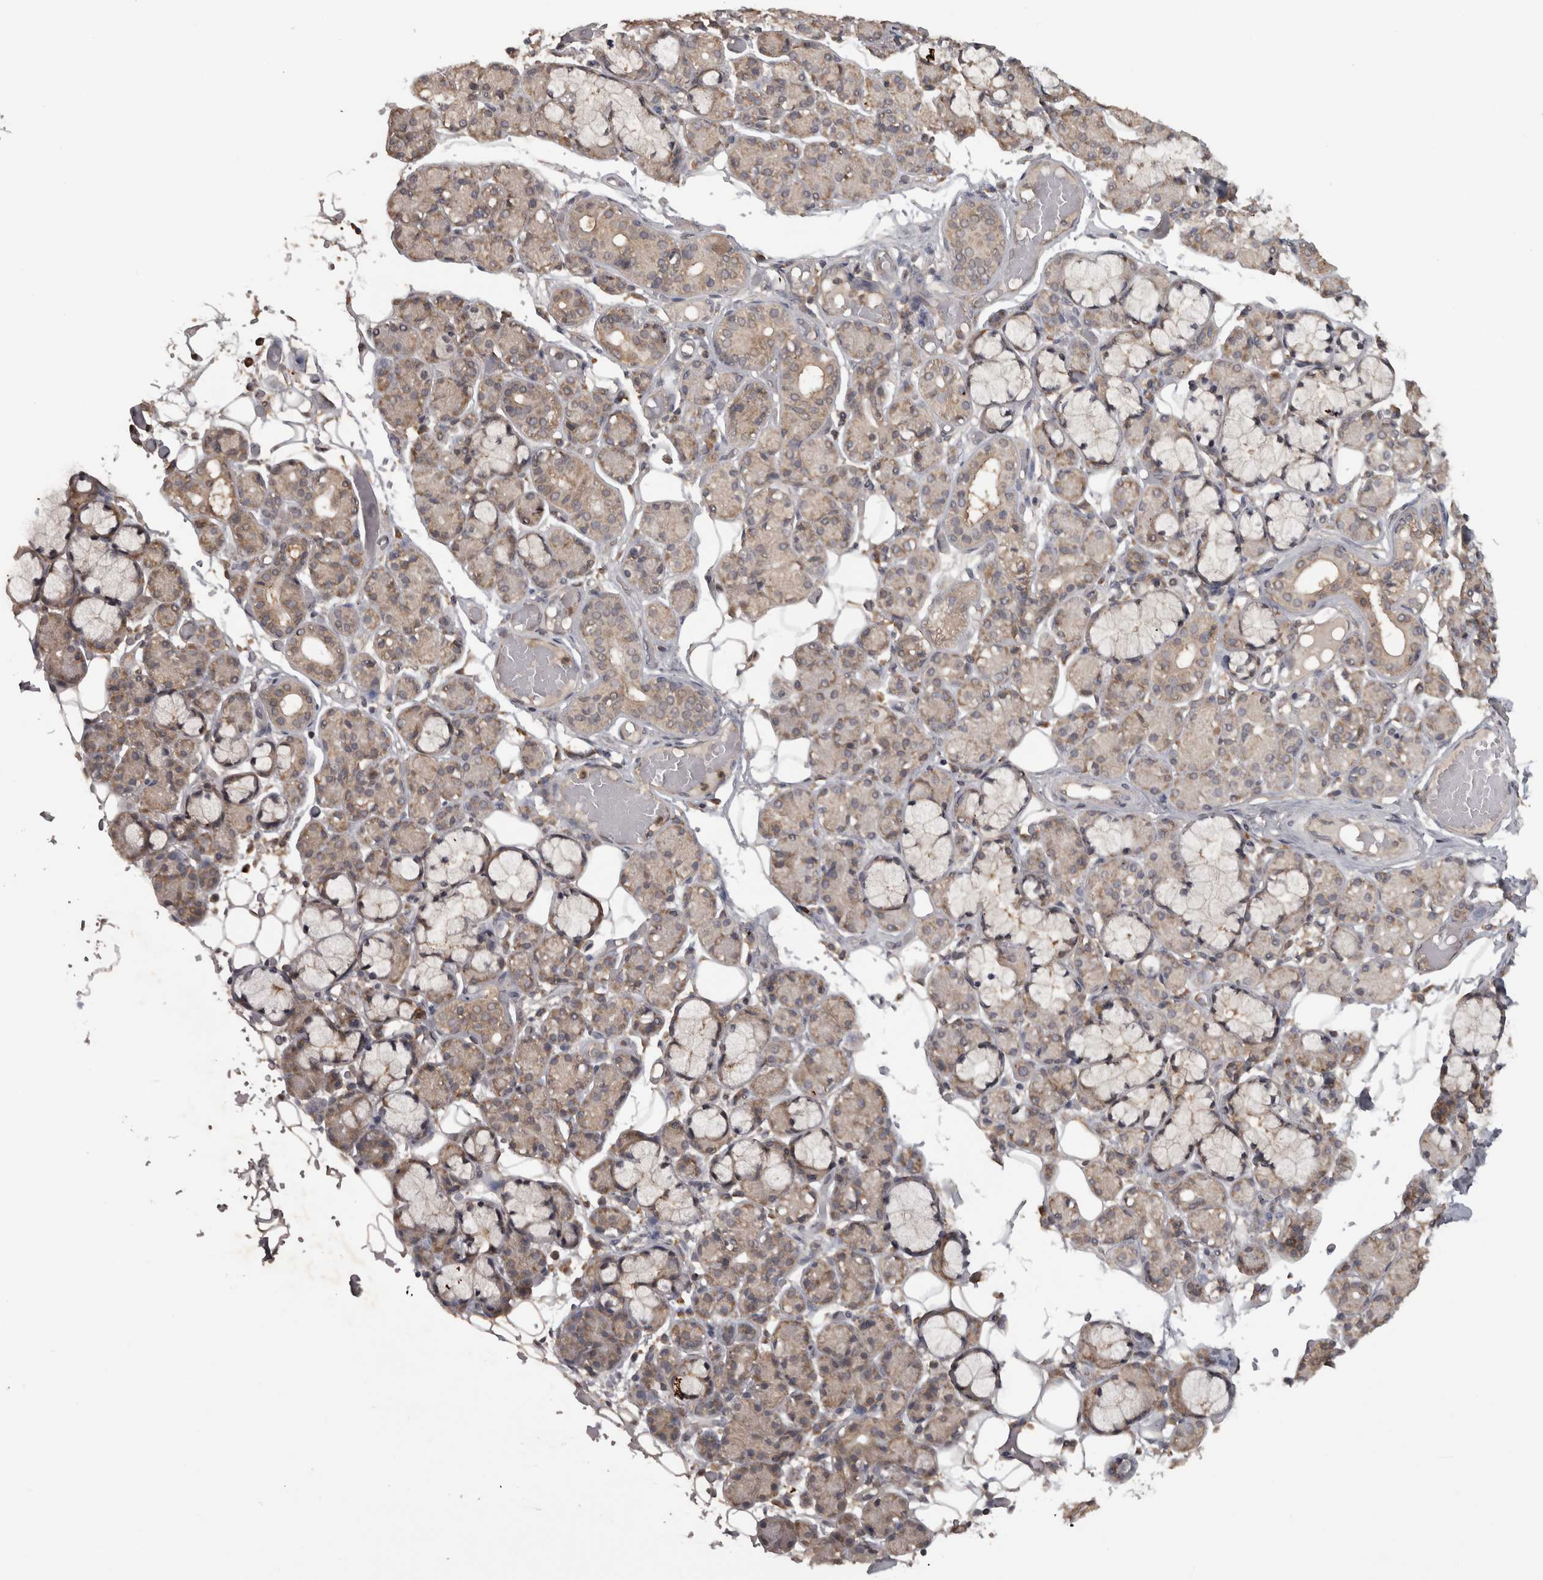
{"staining": {"intensity": "moderate", "quantity": ">75%", "location": "cytoplasmic/membranous"}, "tissue": "salivary gland", "cell_type": "Glandular cells", "image_type": "normal", "snomed": [{"axis": "morphology", "description": "Normal tissue, NOS"}, {"axis": "topography", "description": "Salivary gland"}], "caption": "This image exhibits immunohistochemistry (IHC) staining of unremarkable salivary gland, with medium moderate cytoplasmic/membranous expression in about >75% of glandular cells.", "gene": "MICU3", "patient": {"sex": "male", "age": 63}}